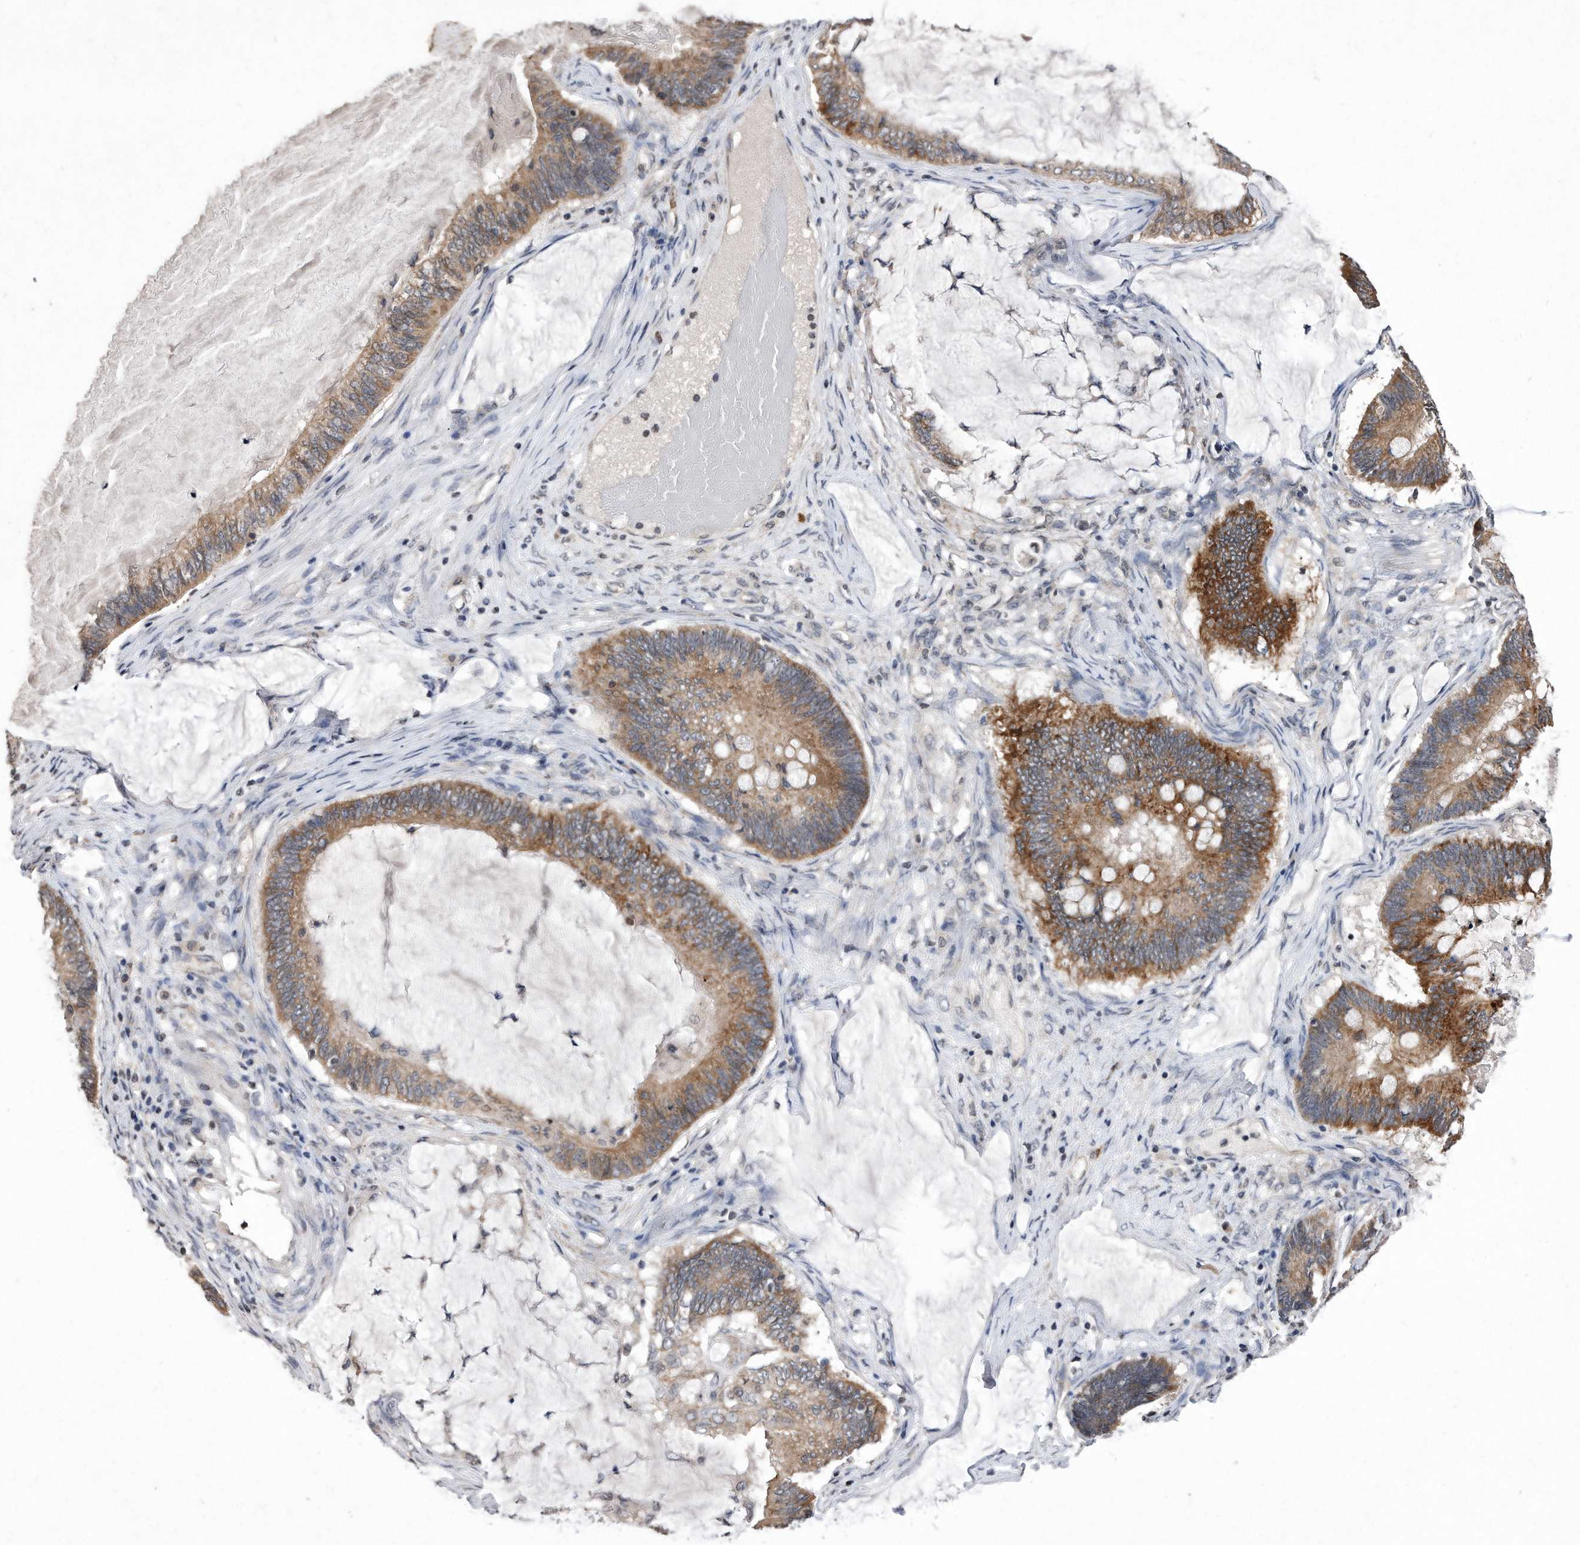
{"staining": {"intensity": "moderate", "quantity": ">75%", "location": "cytoplasmic/membranous"}, "tissue": "ovarian cancer", "cell_type": "Tumor cells", "image_type": "cancer", "snomed": [{"axis": "morphology", "description": "Cystadenocarcinoma, mucinous, NOS"}, {"axis": "topography", "description": "Ovary"}], "caption": "A high-resolution photomicrograph shows immunohistochemistry staining of ovarian mucinous cystadenocarcinoma, which displays moderate cytoplasmic/membranous positivity in approximately >75% of tumor cells.", "gene": "DAB1", "patient": {"sex": "female", "age": 61}}